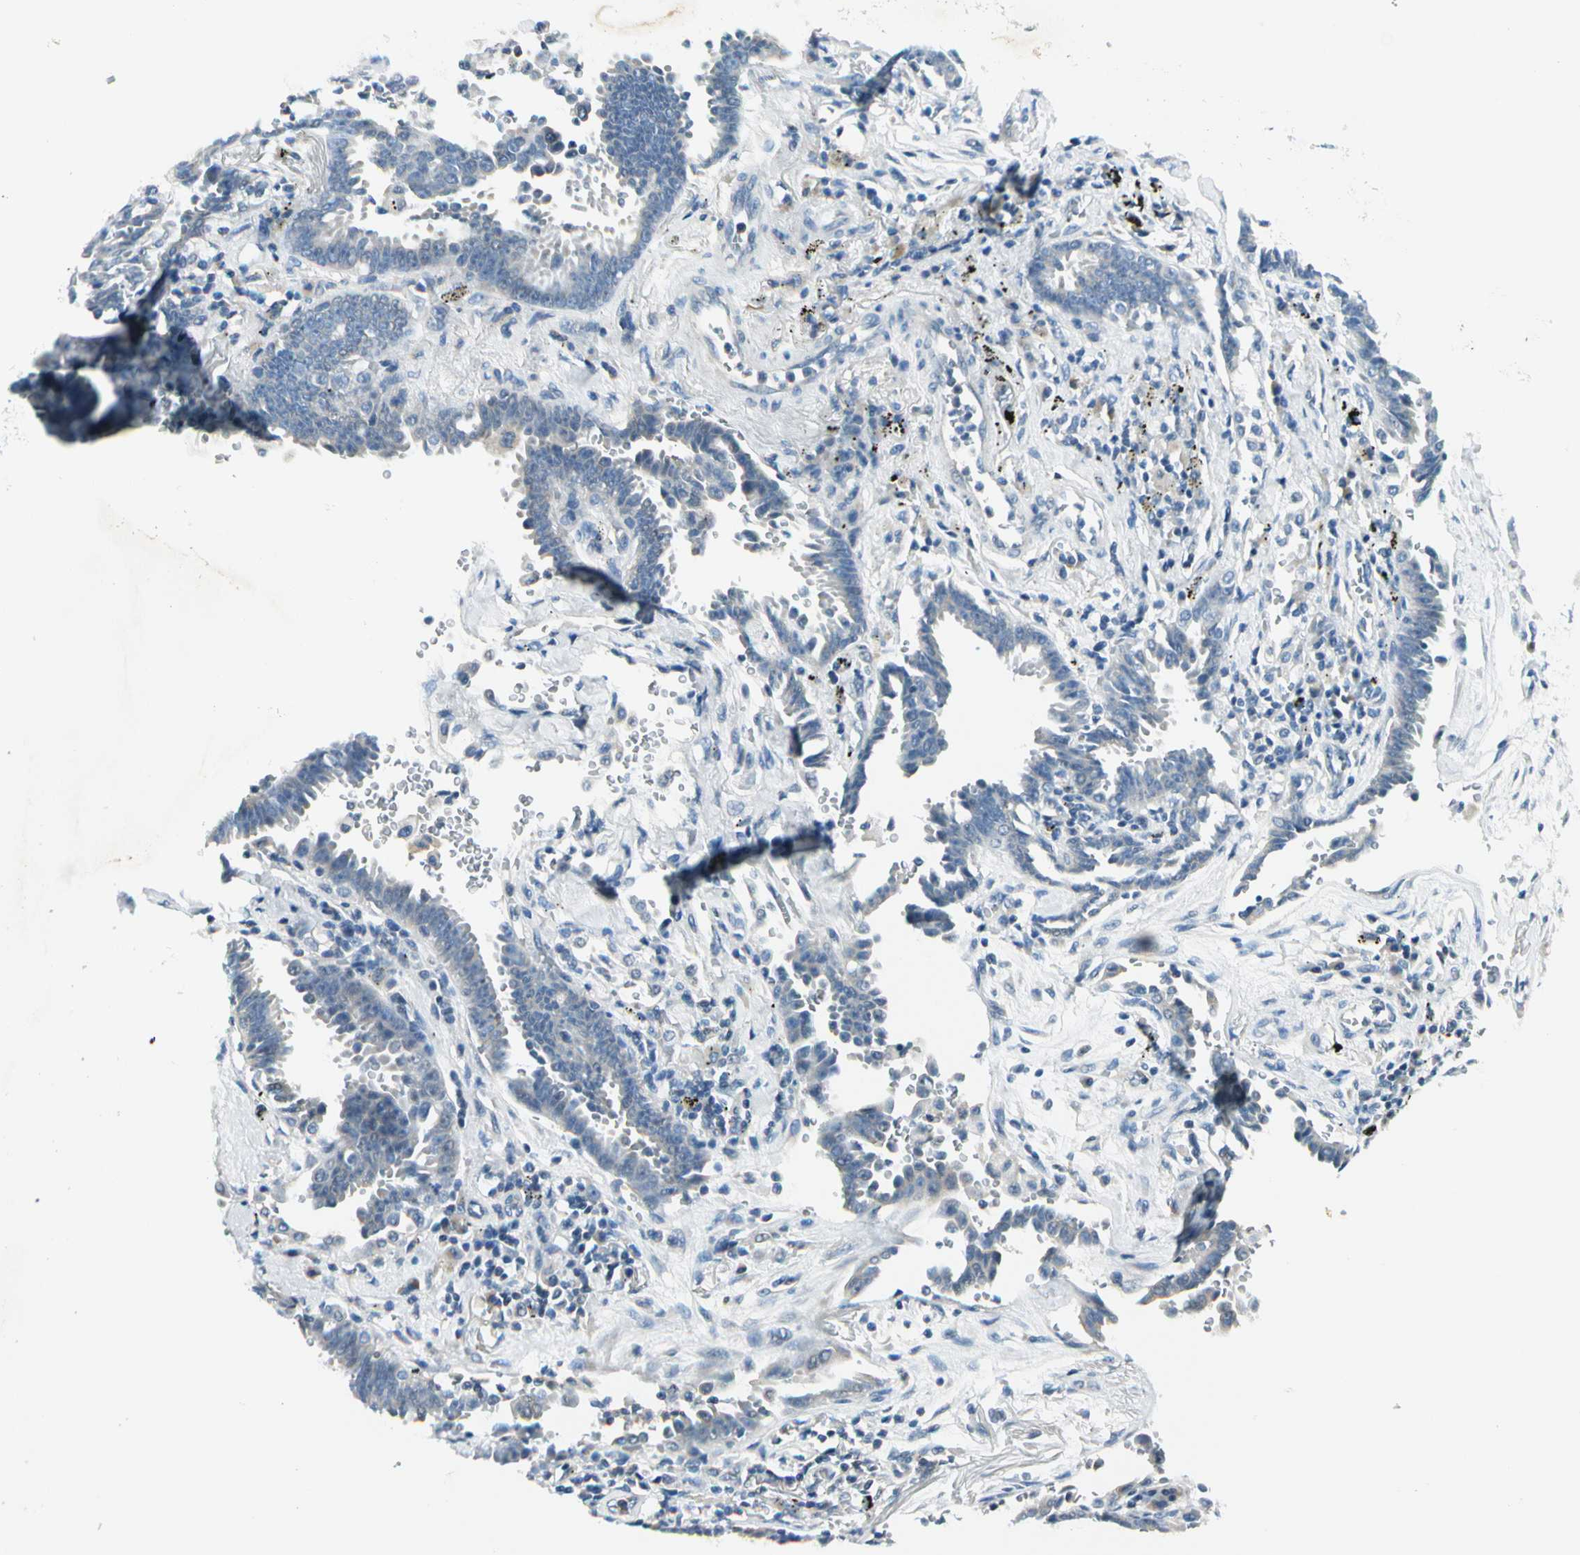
{"staining": {"intensity": "negative", "quantity": "none", "location": "none"}, "tissue": "lung cancer", "cell_type": "Tumor cells", "image_type": "cancer", "snomed": [{"axis": "morphology", "description": "Adenocarcinoma, NOS"}, {"axis": "topography", "description": "Lung"}], "caption": "Micrograph shows no significant protein expression in tumor cells of lung adenocarcinoma. The staining is performed using DAB brown chromogen with nuclei counter-stained in using hematoxylin.", "gene": "ZSCAN1", "patient": {"sex": "female", "age": 64}}